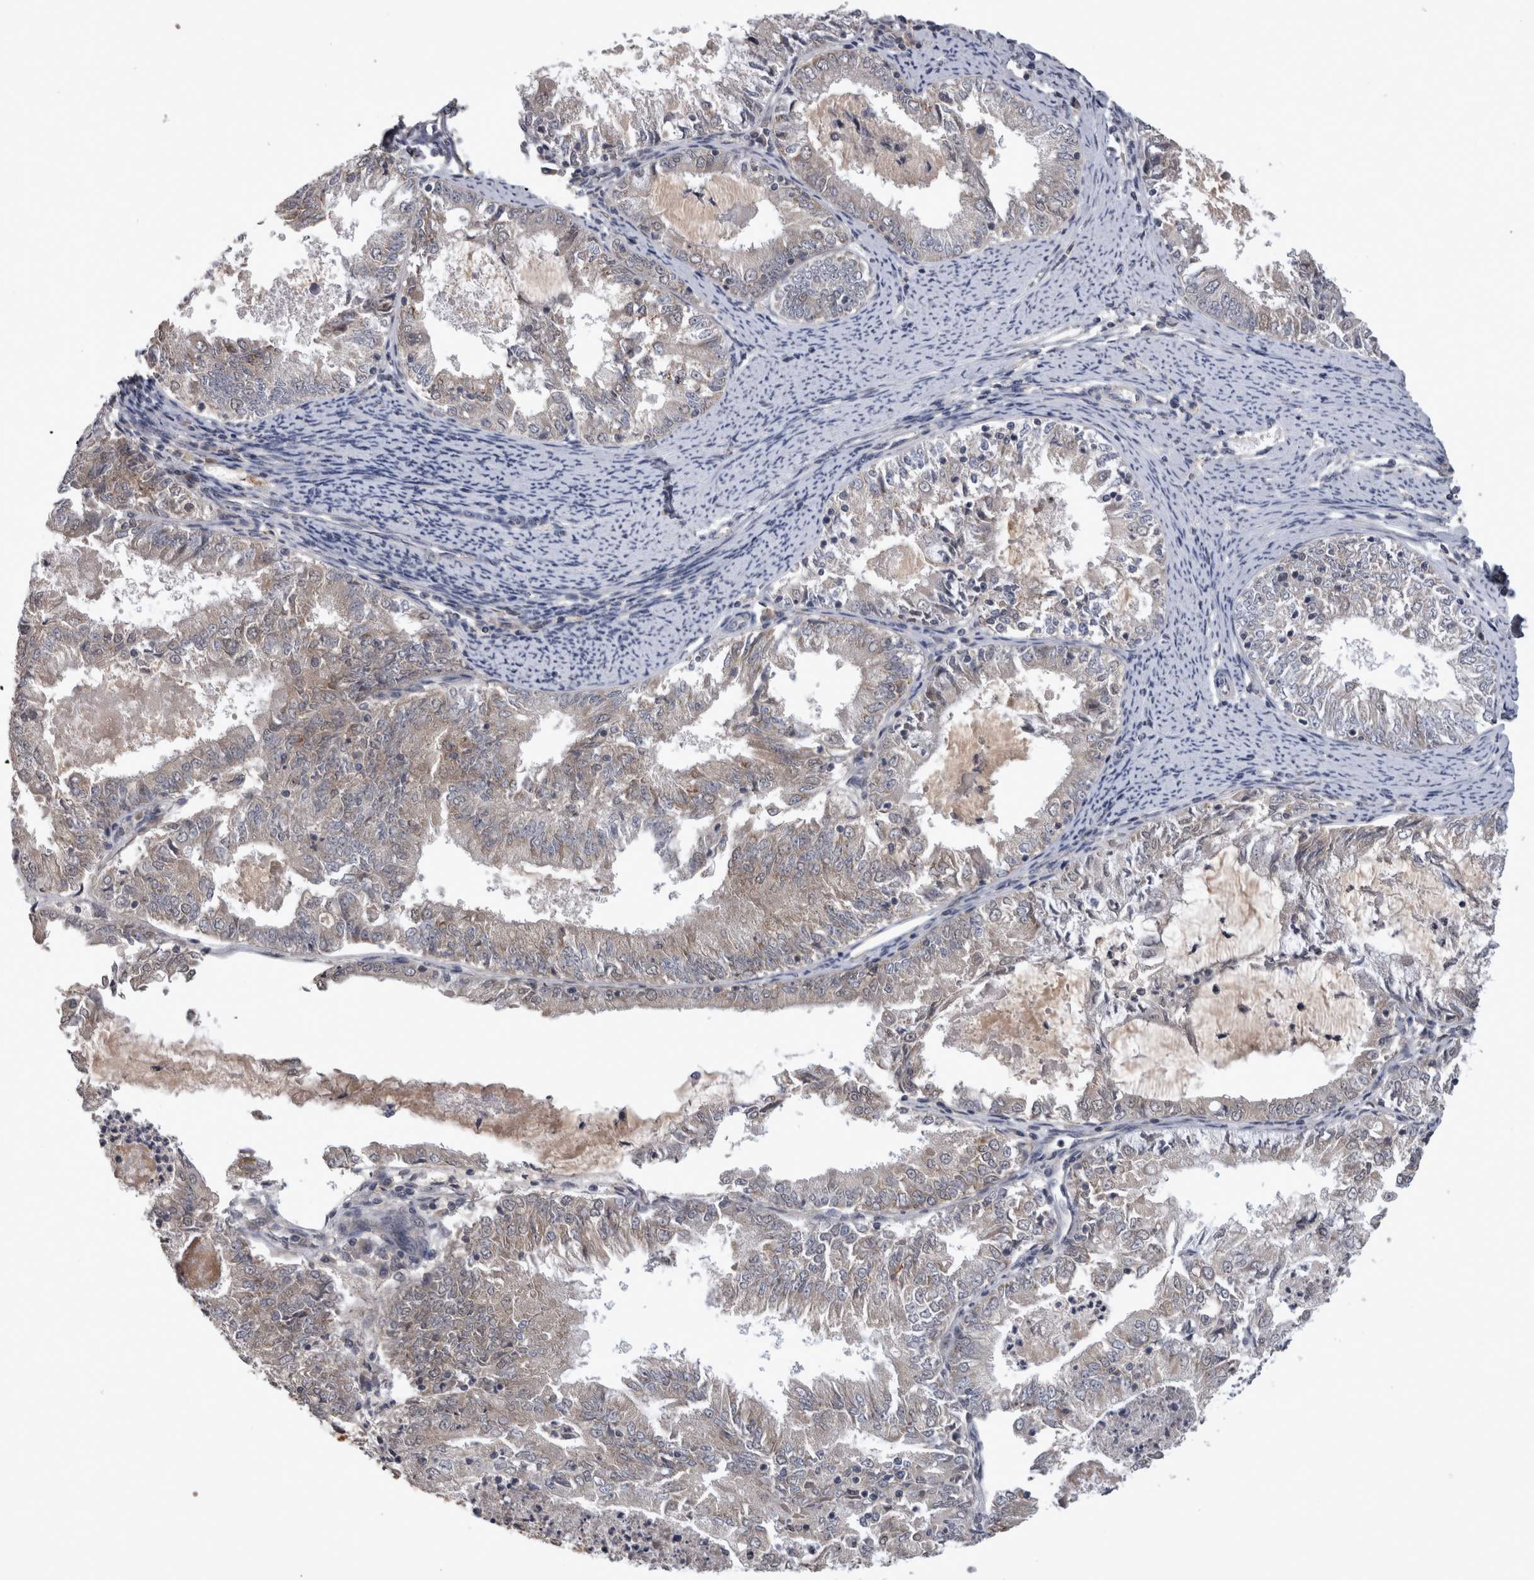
{"staining": {"intensity": "weak", "quantity": "25%-75%", "location": "cytoplasmic/membranous"}, "tissue": "endometrial cancer", "cell_type": "Tumor cells", "image_type": "cancer", "snomed": [{"axis": "morphology", "description": "Adenocarcinoma, NOS"}, {"axis": "topography", "description": "Endometrium"}], "caption": "An immunohistochemistry (IHC) micrograph of neoplastic tissue is shown. Protein staining in brown shows weak cytoplasmic/membranous positivity in endometrial cancer (adenocarcinoma) within tumor cells. (DAB IHC with brightfield microscopy, high magnification).", "gene": "ZNF114", "patient": {"sex": "female", "age": 57}}